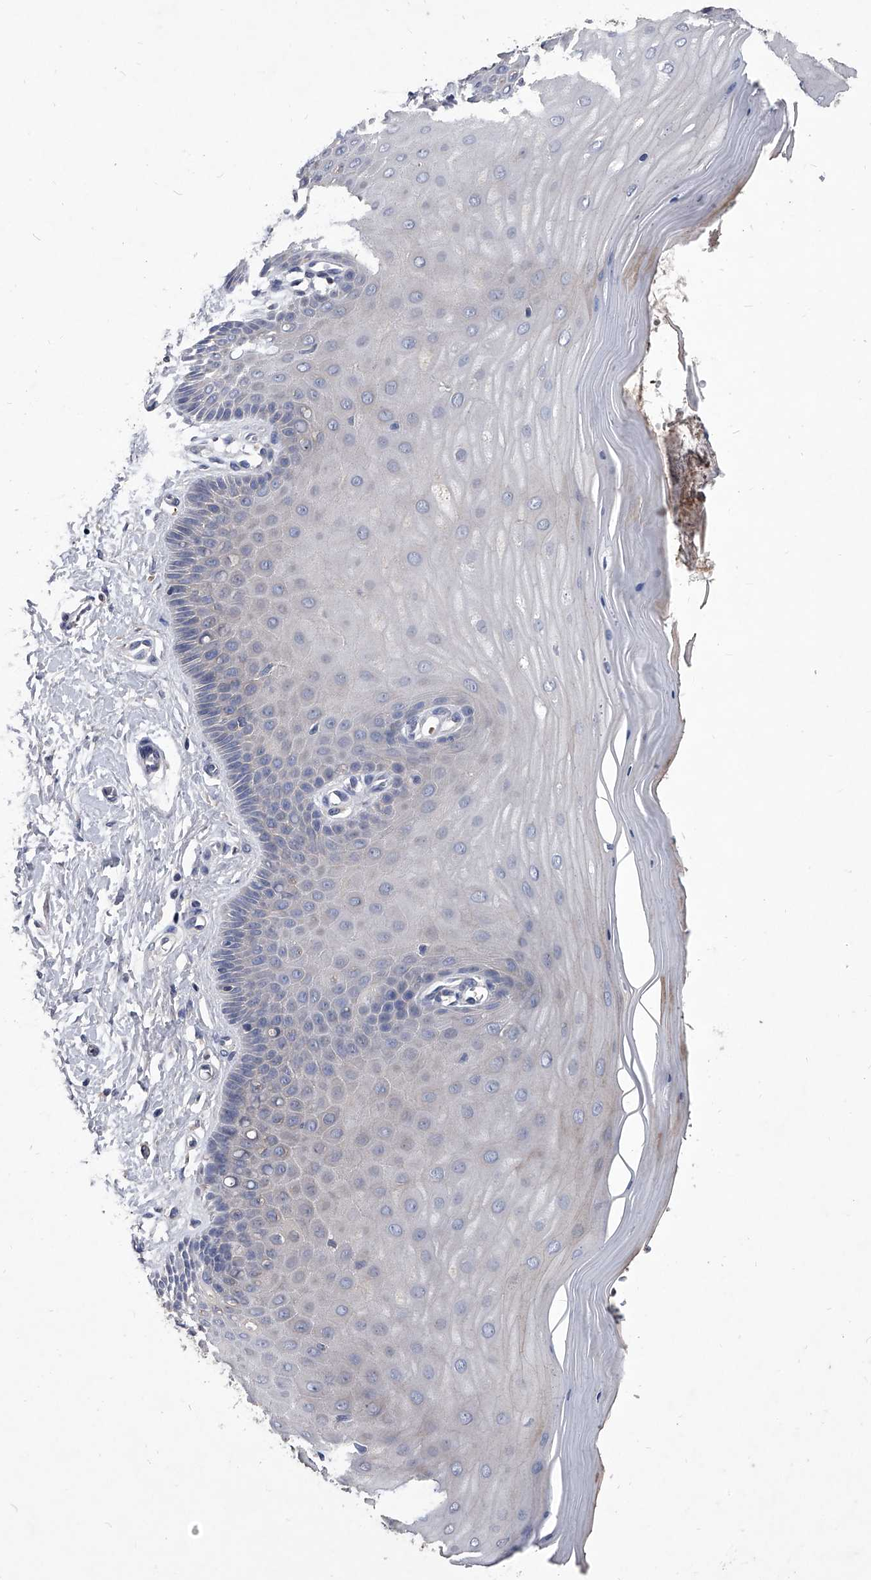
{"staining": {"intensity": "negative", "quantity": "none", "location": "none"}, "tissue": "cervix", "cell_type": "Glandular cells", "image_type": "normal", "snomed": [{"axis": "morphology", "description": "Normal tissue, NOS"}, {"axis": "topography", "description": "Cervix"}], "caption": "The photomicrograph displays no significant staining in glandular cells of cervix. (DAB (3,3'-diaminobenzidine) immunohistochemistry visualized using brightfield microscopy, high magnification).", "gene": "C5", "patient": {"sex": "female", "age": 55}}